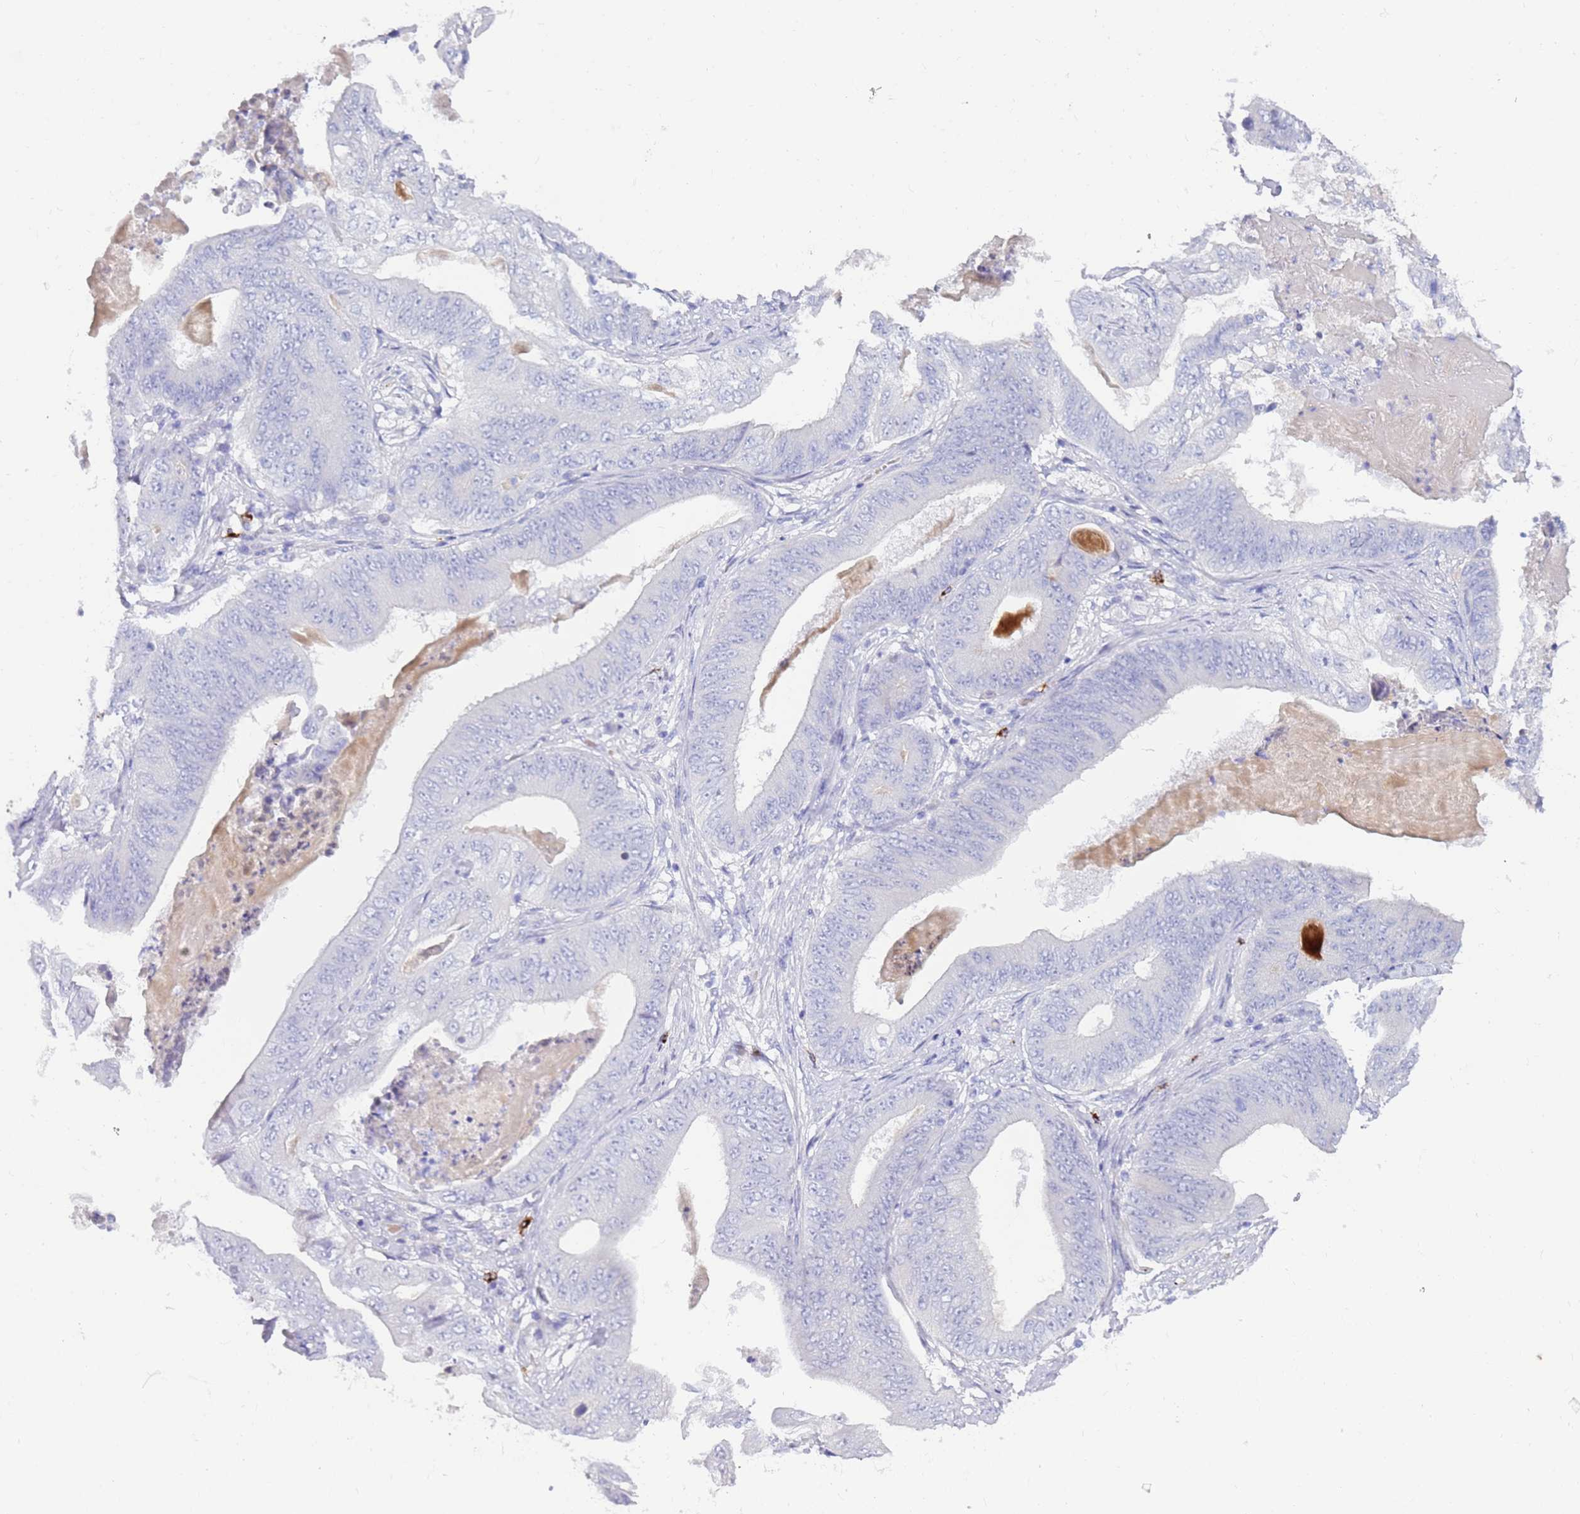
{"staining": {"intensity": "negative", "quantity": "none", "location": "none"}, "tissue": "stomach cancer", "cell_type": "Tumor cells", "image_type": "cancer", "snomed": [{"axis": "morphology", "description": "Adenocarcinoma, NOS"}, {"axis": "topography", "description": "Stomach"}], "caption": "An IHC image of adenocarcinoma (stomach) is shown. There is no staining in tumor cells of adenocarcinoma (stomach).", "gene": "EVPLL", "patient": {"sex": "female", "age": 73}}